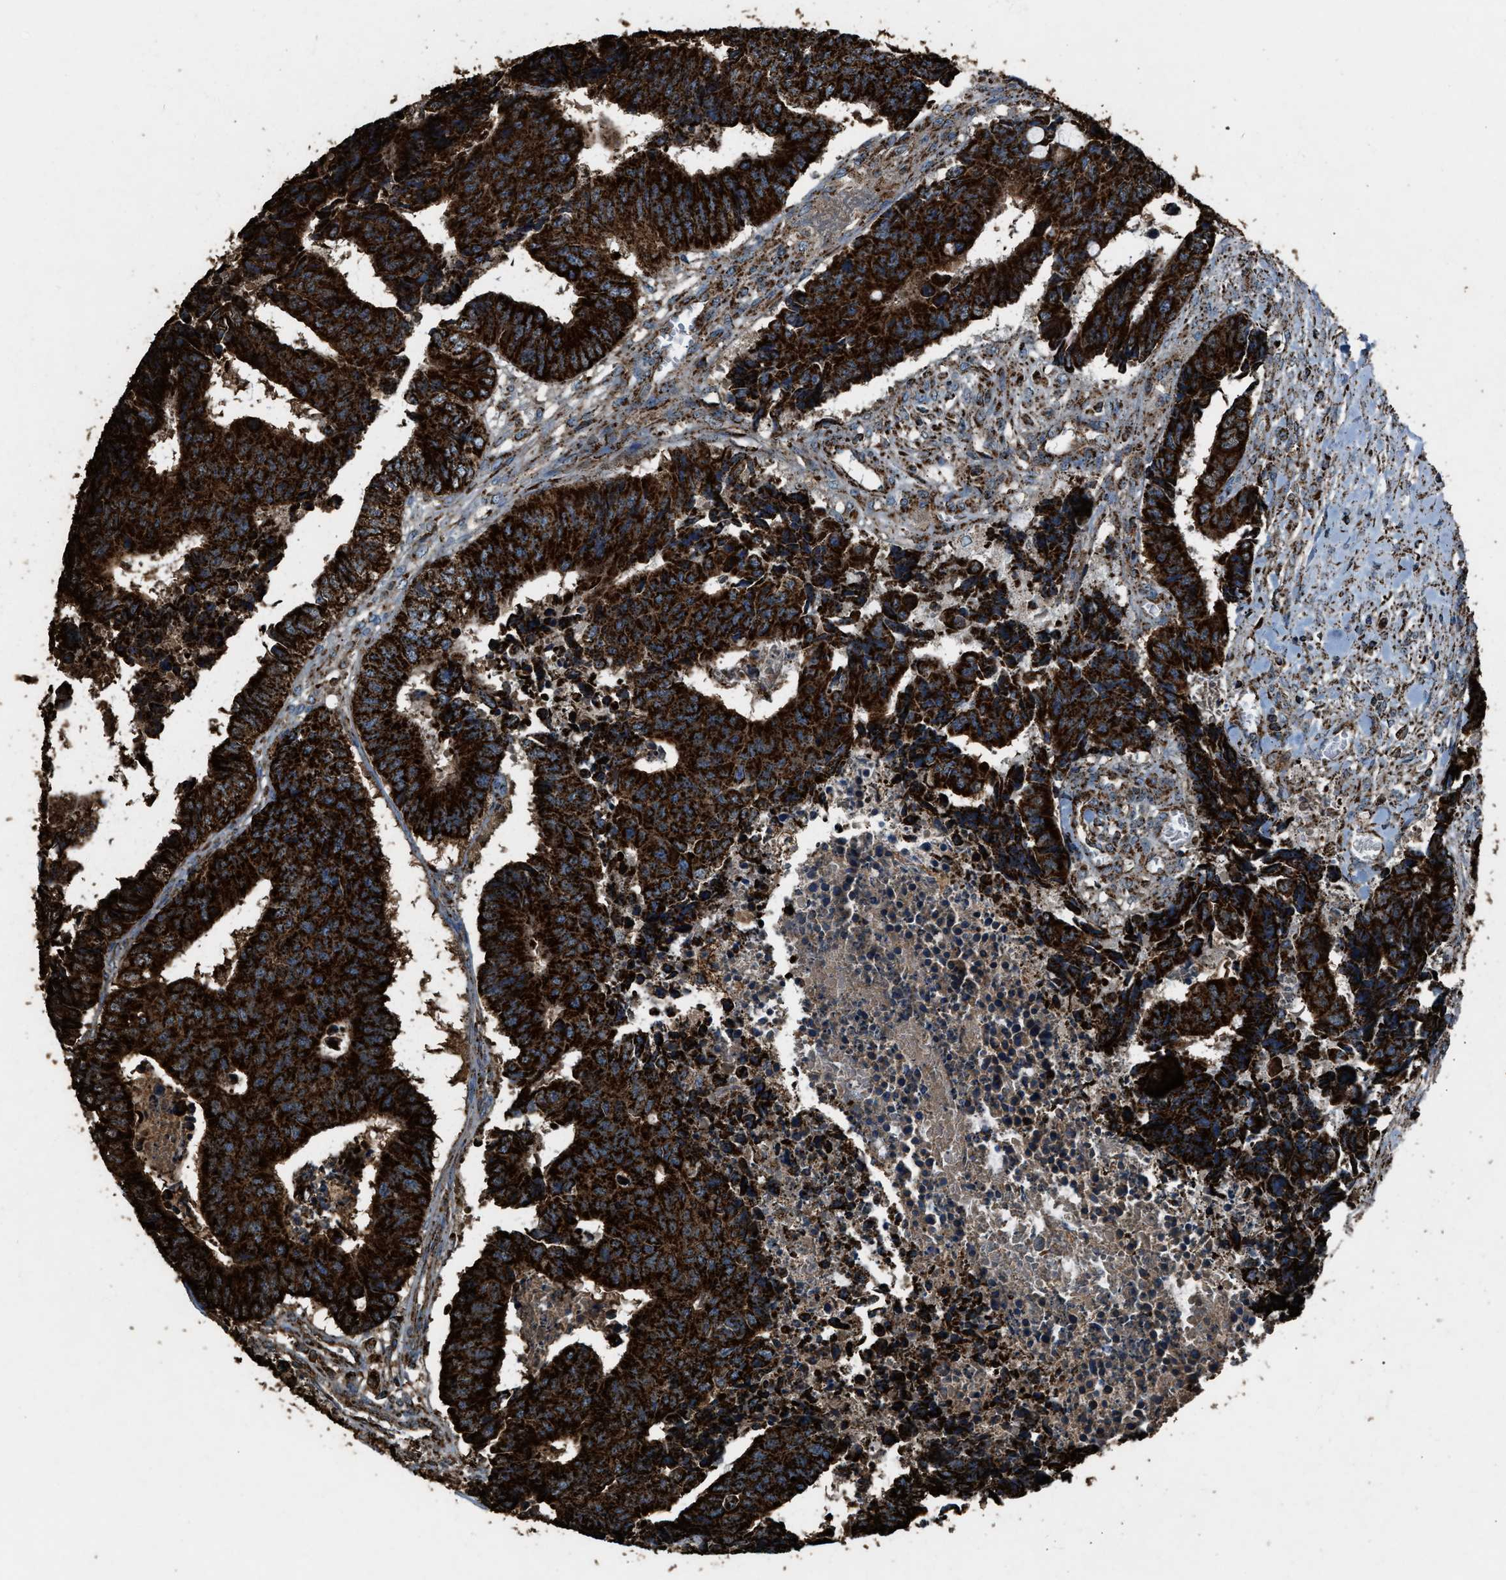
{"staining": {"intensity": "strong", "quantity": ">75%", "location": "cytoplasmic/membranous"}, "tissue": "colorectal cancer", "cell_type": "Tumor cells", "image_type": "cancer", "snomed": [{"axis": "morphology", "description": "Adenocarcinoma, NOS"}, {"axis": "topography", "description": "Rectum"}], "caption": "Approximately >75% of tumor cells in human adenocarcinoma (colorectal) exhibit strong cytoplasmic/membranous protein staining as visualized by brown immunohistochemical staining.", "gene": "MDH2", "patient": {"sex": "male", "age": 84}}